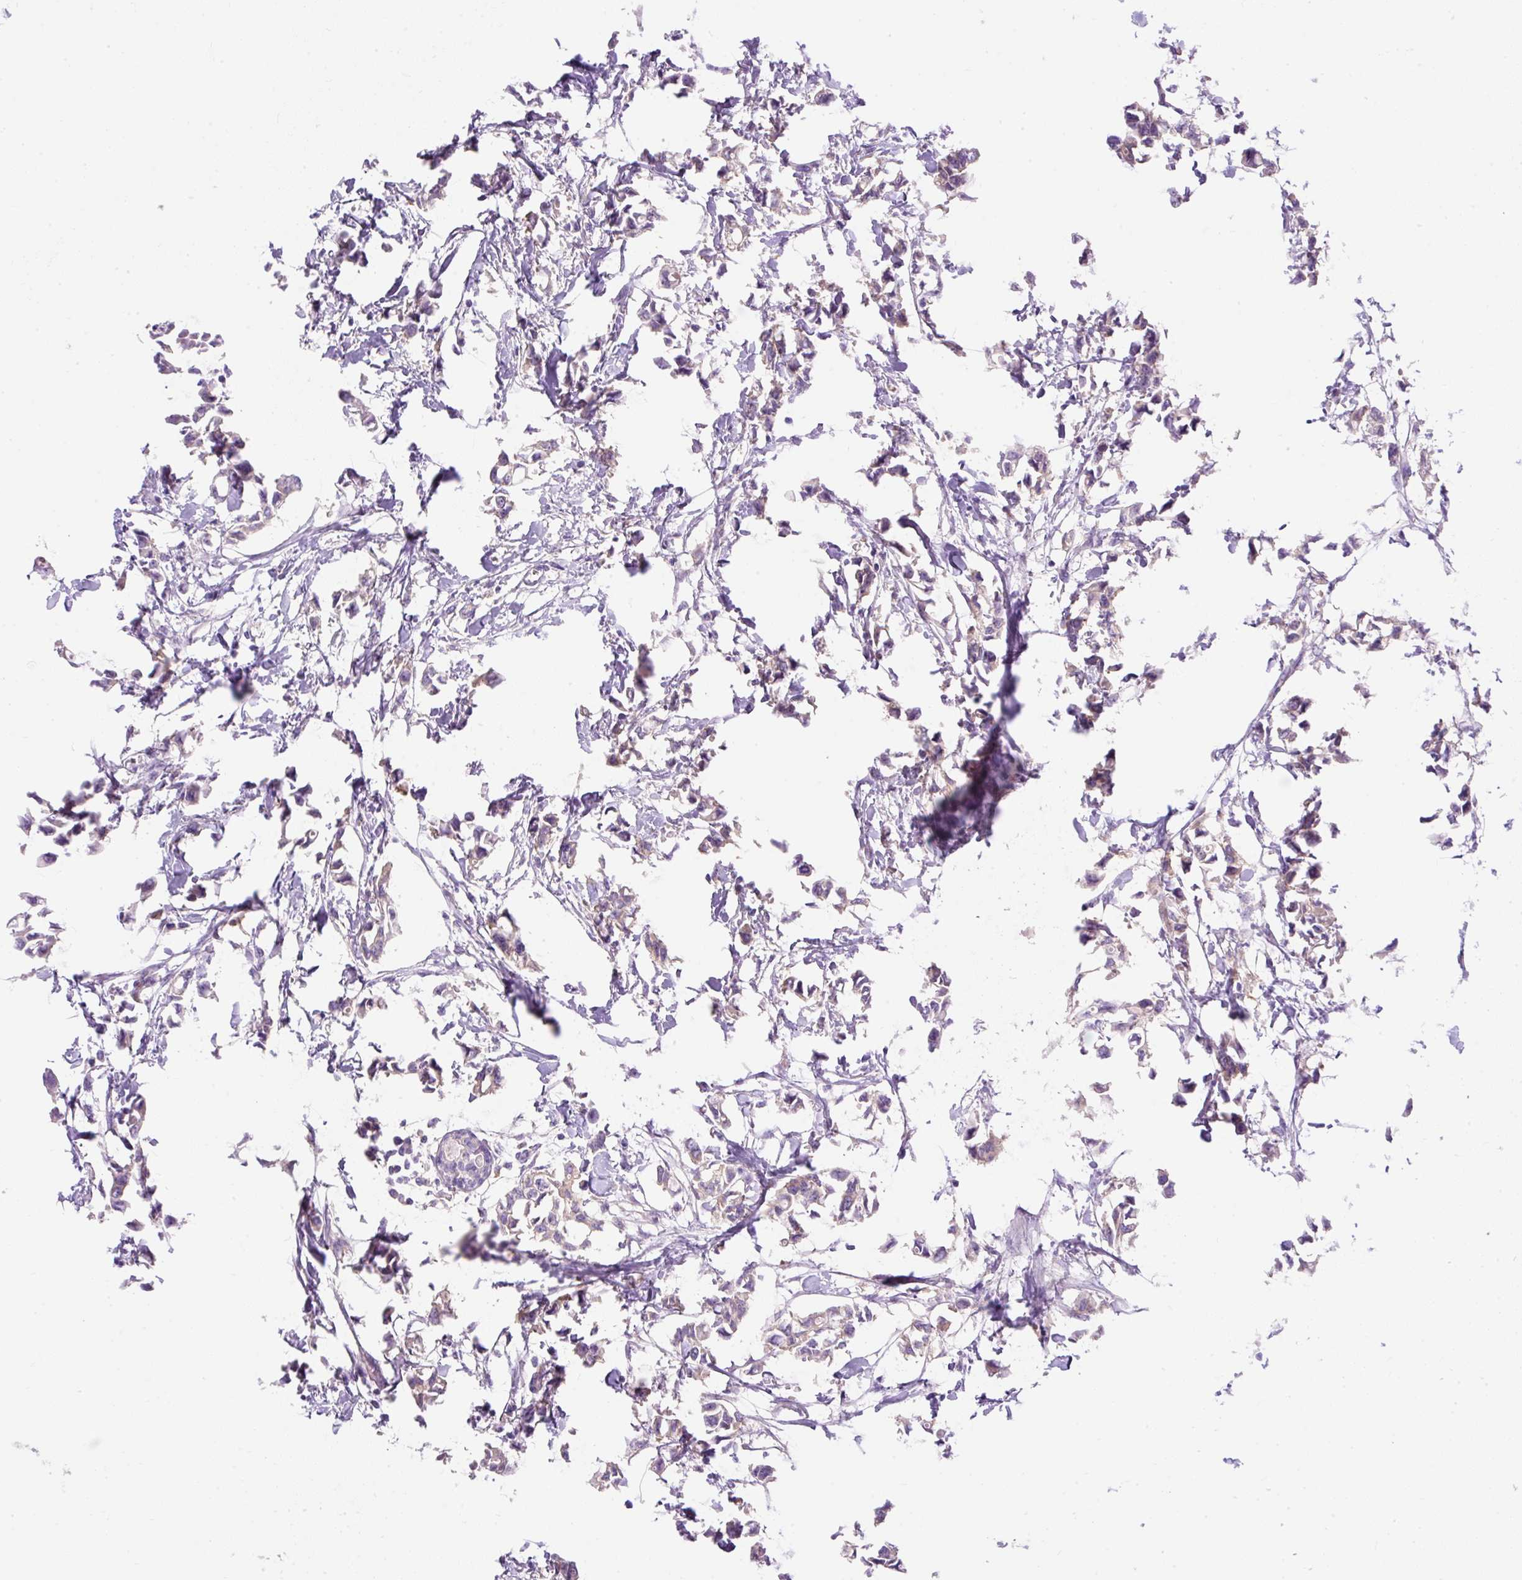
{"staining": {"intensity": "negative", "quantity": "none", "location": "none"}, "tissue": "breast cancer", "cell_type": "Tumor cells", "image_type": "cancer", "snomed": [{"axis": "morphology", "description": "Duct carcinoma"}, {"axis": "topography", "description": "Breast"}], "caption": "This is an immunohistochemistry photomicrograph of human breast cancer. There is no expression in tumor cells.", "gene": "OR4K15", "patient": {"sex": "female", "age": 41}}